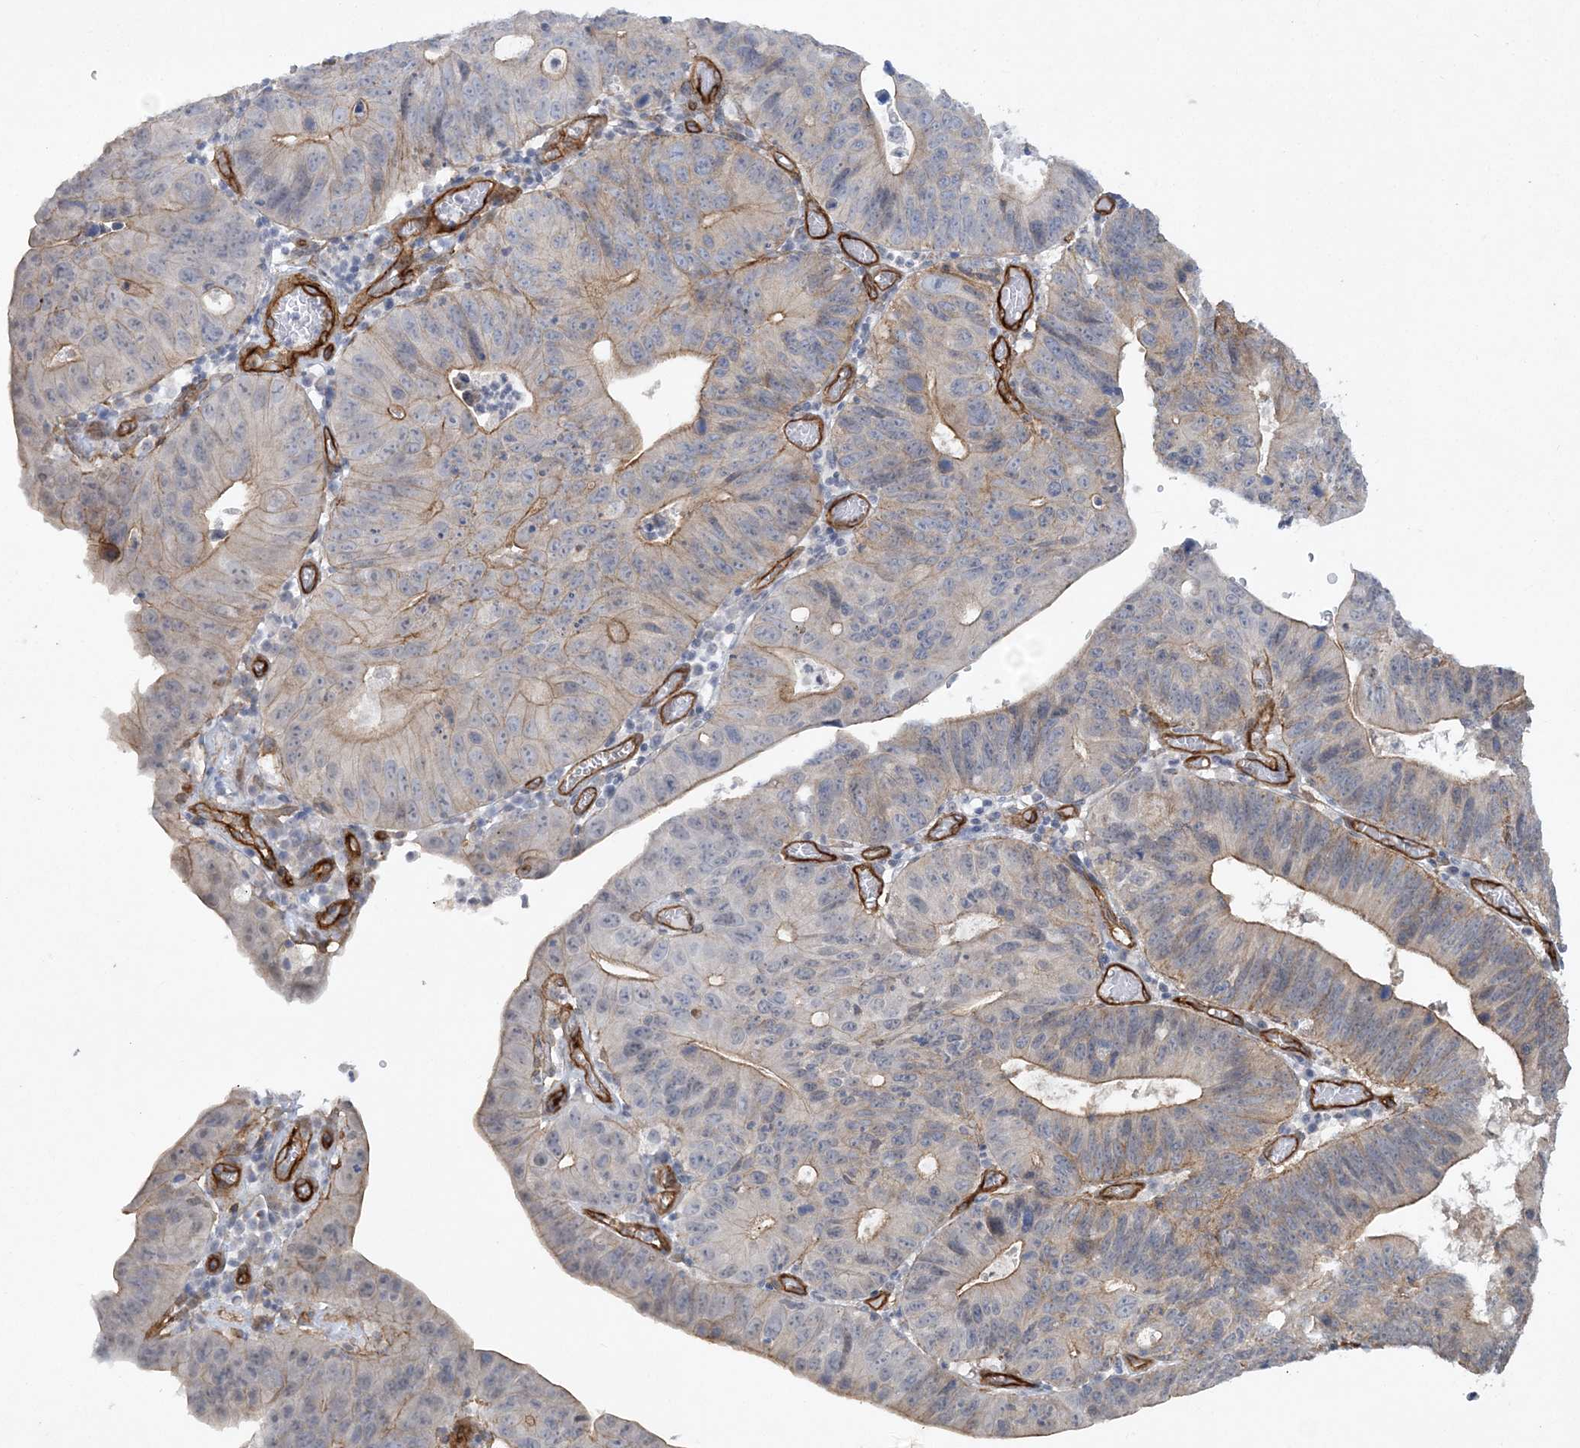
{"staining": {"intensity": "moderate", "quantity": "<25%", "location": "cytoplasmic/membranous"}, "tissue": "stomach cancer", "cell_type": "Tumor cells", "image_type": "cancer", "snomed": [{"axis": "morphology", "description": "Adenocarcinoma, NOS"}, {"axis": "topography", "description": "Stomach"}], "caption": "This micrograph demonstrates IHC staining of stomach adenocarcinoma, with low moderate cytoplasmic/membranous expression in approximately <25% of tumor cells.", "gene": "RAI14", "patient": {"sex": "male", "age": 59}}